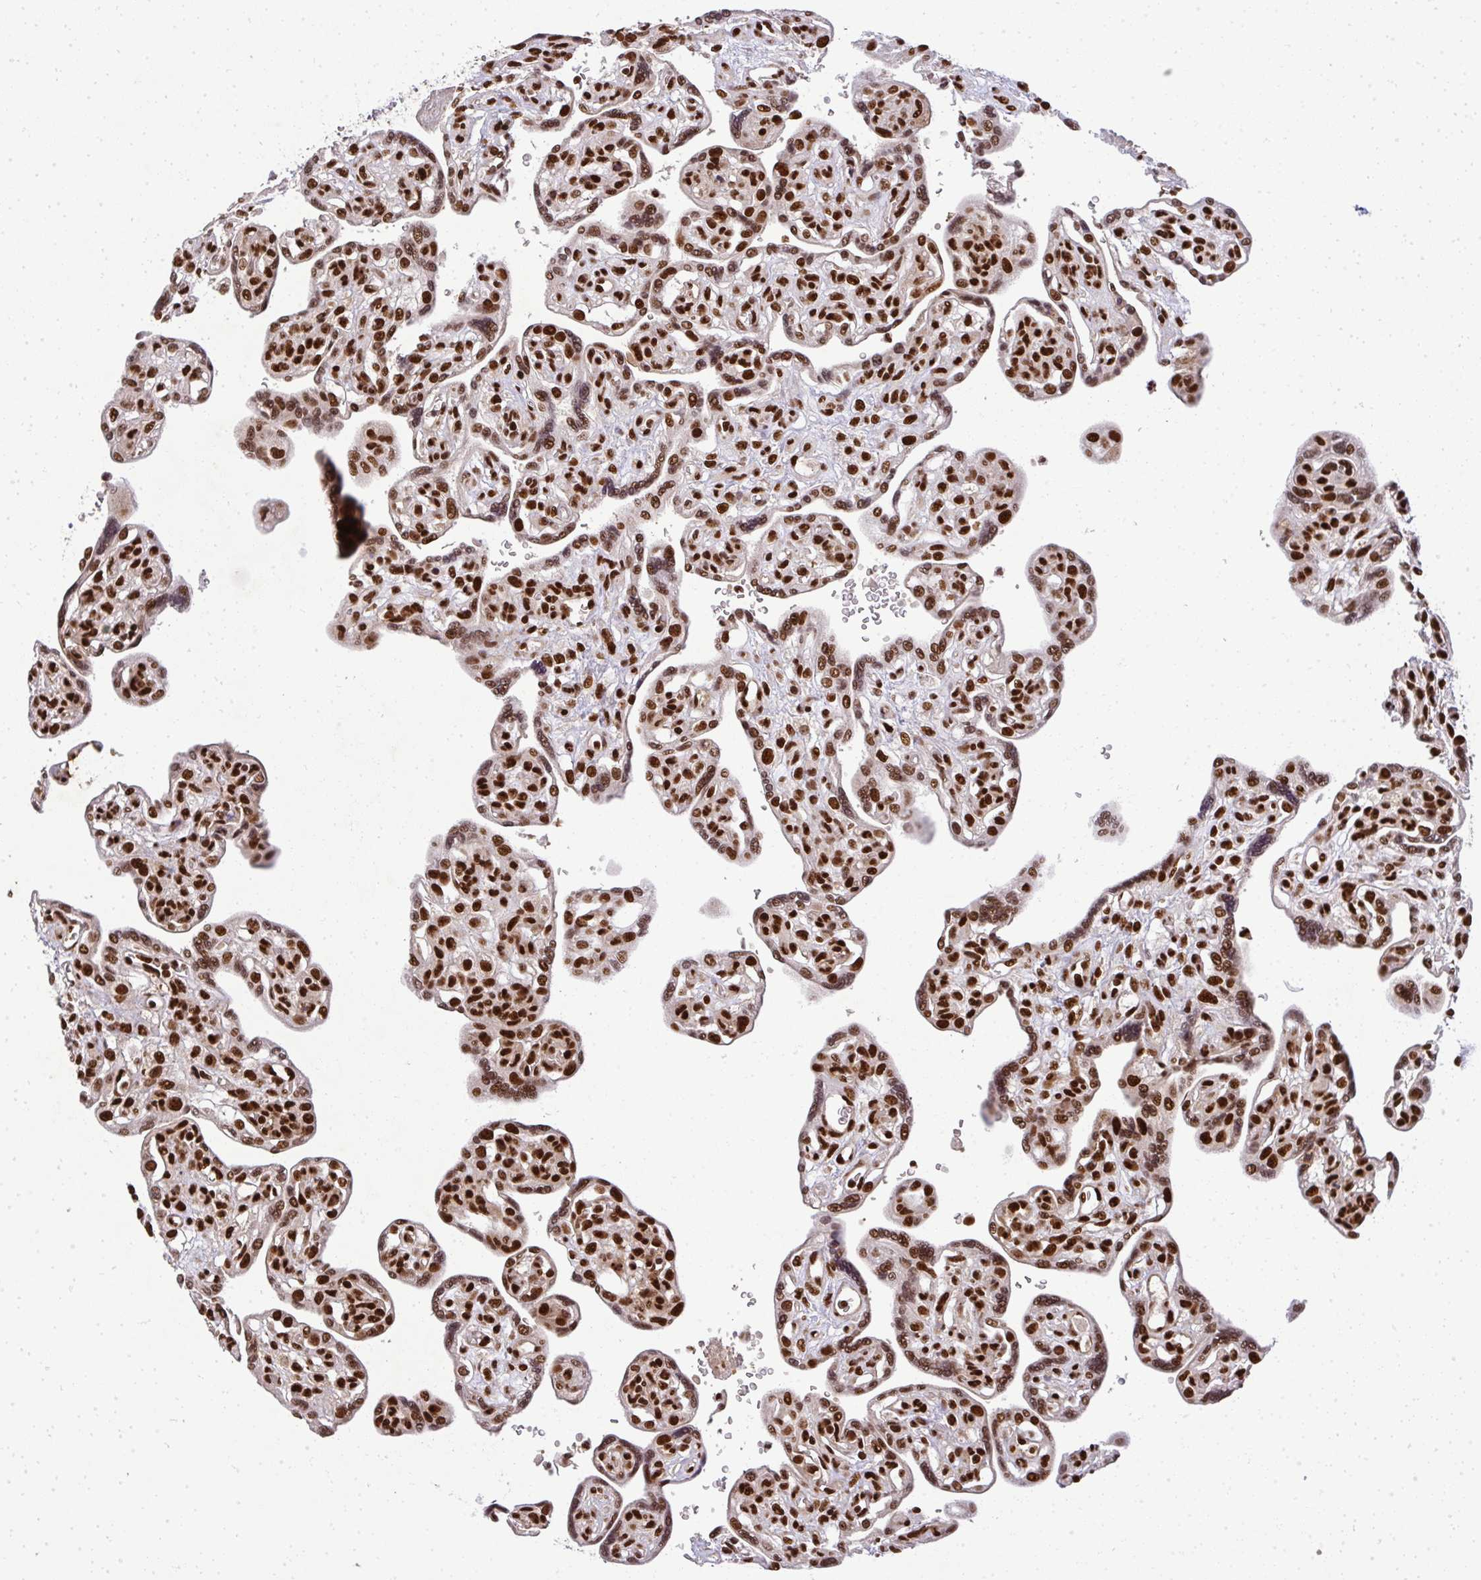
{"staining": {"intensity": "strong", "quantity": ">75%", "location": "nuclear"}, "tissue": "placenta", "cell_type": "Trophoblastic cells", "image_type": "normal", "snomed": [{"axis": "morphology", "description": "Normal tissue, NOS"}, {"axis": "topography", "description": "Placenta"}], "caption": "A brown stain highlights strong nuclear staining of a protein in trophoblastic cells of benign human placenta.", "gene": "U2AF1L4", "patient": {"sex": "female", "age": 39}}